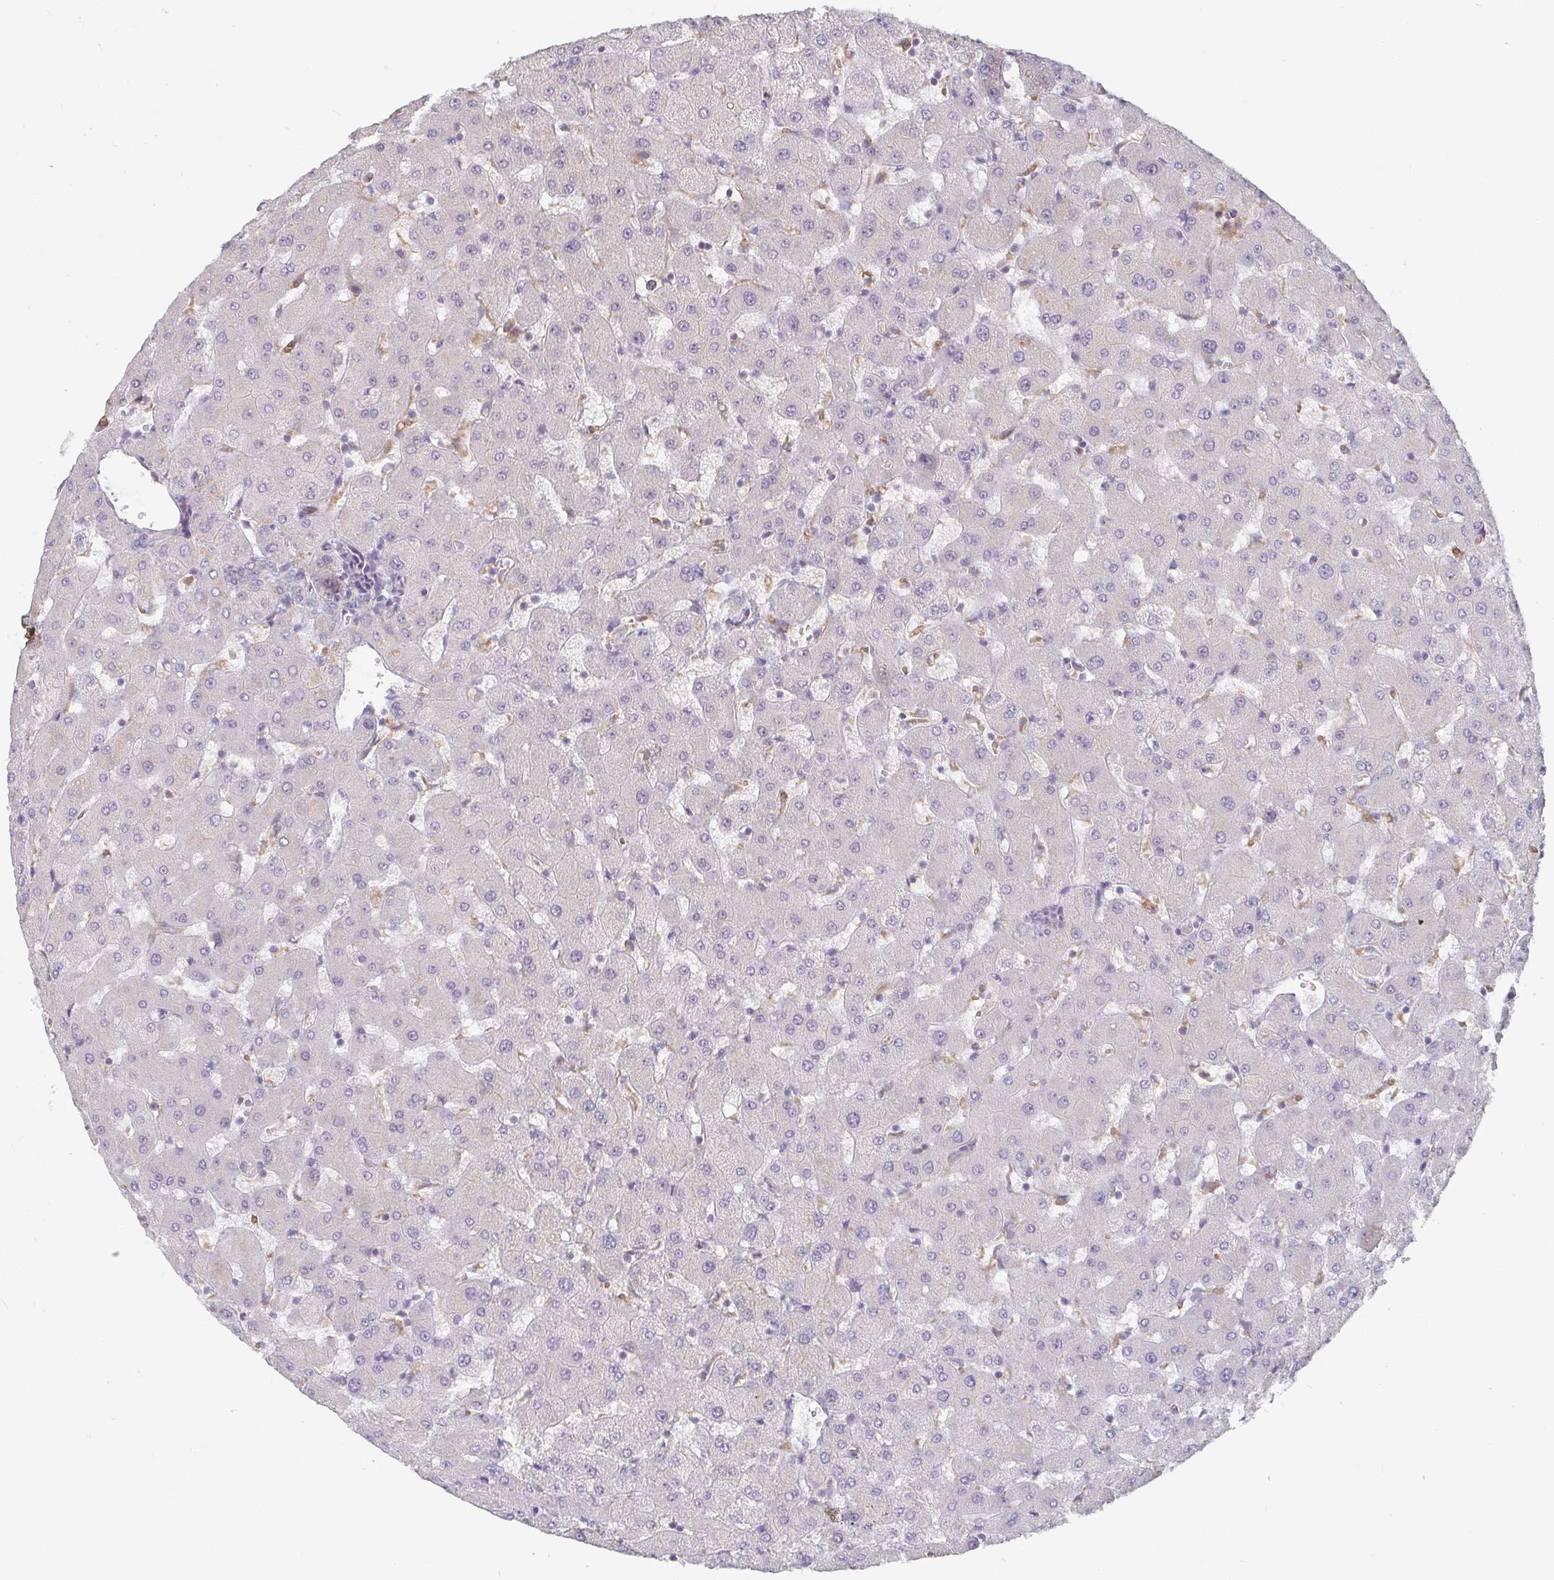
{"staining": {"intensity": "negative", "quantity": "none", "location": "none"}, "tissue": "liver", "cell_type": "Cholangiocytes", "image_type": "normal", "snomed": [{"axis": "morphology", "description": "Normal tissue, NOS"}, {"axis": "topography", "description": "Liver"}], "caption": "The photomicrograph displays no significant positivity in cholangiocytes of liver. (Stains: DAB (3,3'-diaminobenzidine) immunohistochemistry with hematoxylin counter stain, Microscopy: brightfield microscopy at high magnification).", "gene": "CDH18", "patient": {"sex": "female", "age": 63}}